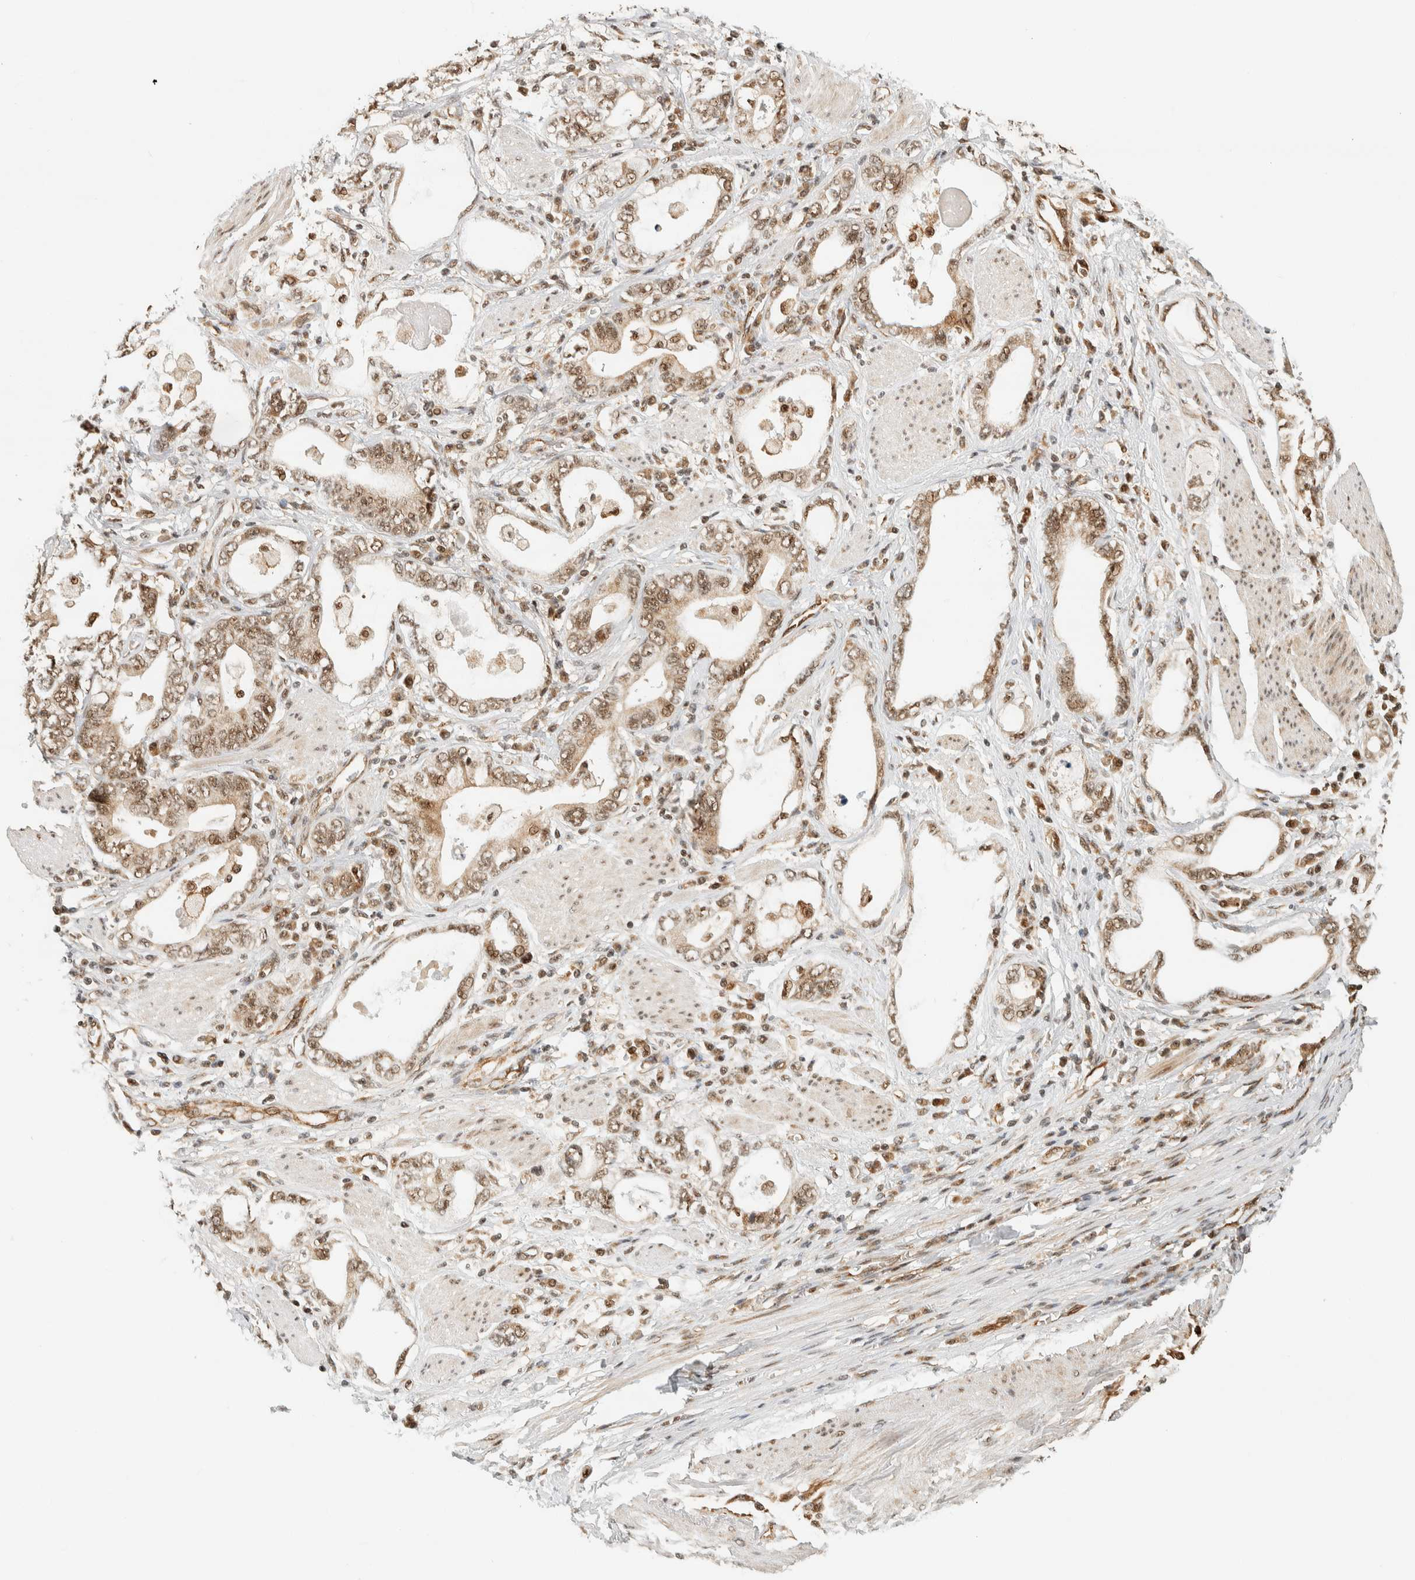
{"staining": {"intensity": "moderate", "quantity": ">75%", "location": "cytoplasmic/membranous,nuclear"}, "tissue": "stomach cancer", "cell_type": "Tumor cells", "image_type": "cancer", "snomed": [{"axis": "morphology", "description": "Adenocarcinoma, NOS"}, {"axis": "topography", "description": "Stomach, lower"}], "caption": "Stomach cancer (adenocarcinoma) stained with immunohistochemistry (IHC) displays moderate cytoplasmic/membranous and nuclear expression in about >75% of tumor cells.", "gene": "SIK1", "patient": {"sex": "female", "age": 93}}